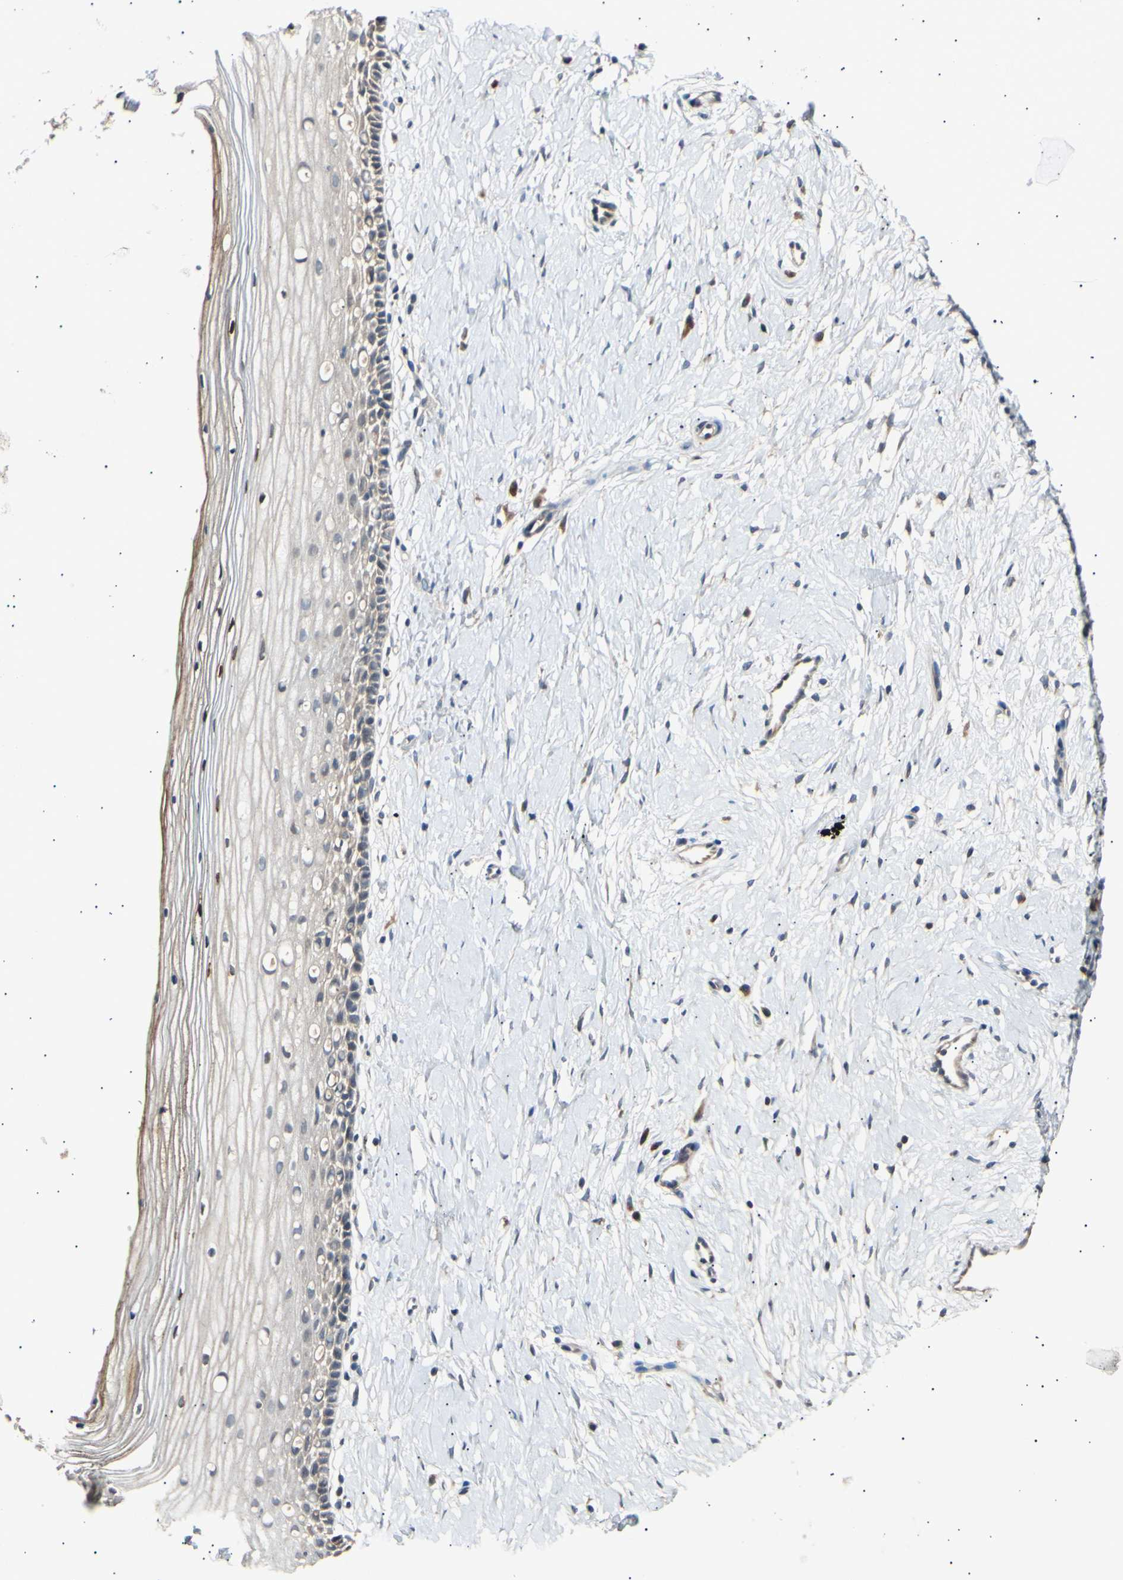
{"staining": {"intensity": "negative", "quantity": "none", "location": "none"}, "tissue": "cervix", "cell_type": "Glandular cells", "image_type": "normal", "snomed": [{"axis": "morphology", "description": "Normal tissue, NOS"}, {"axis": "topography", "description": "Cervix"}], "caption": "Glandular cells show no significant protein staining in normal cervix. (DAB IHC with hematoxylin counter stain).", "gene": "LDLR", "patient": {"sex": "female", "age": 39}}